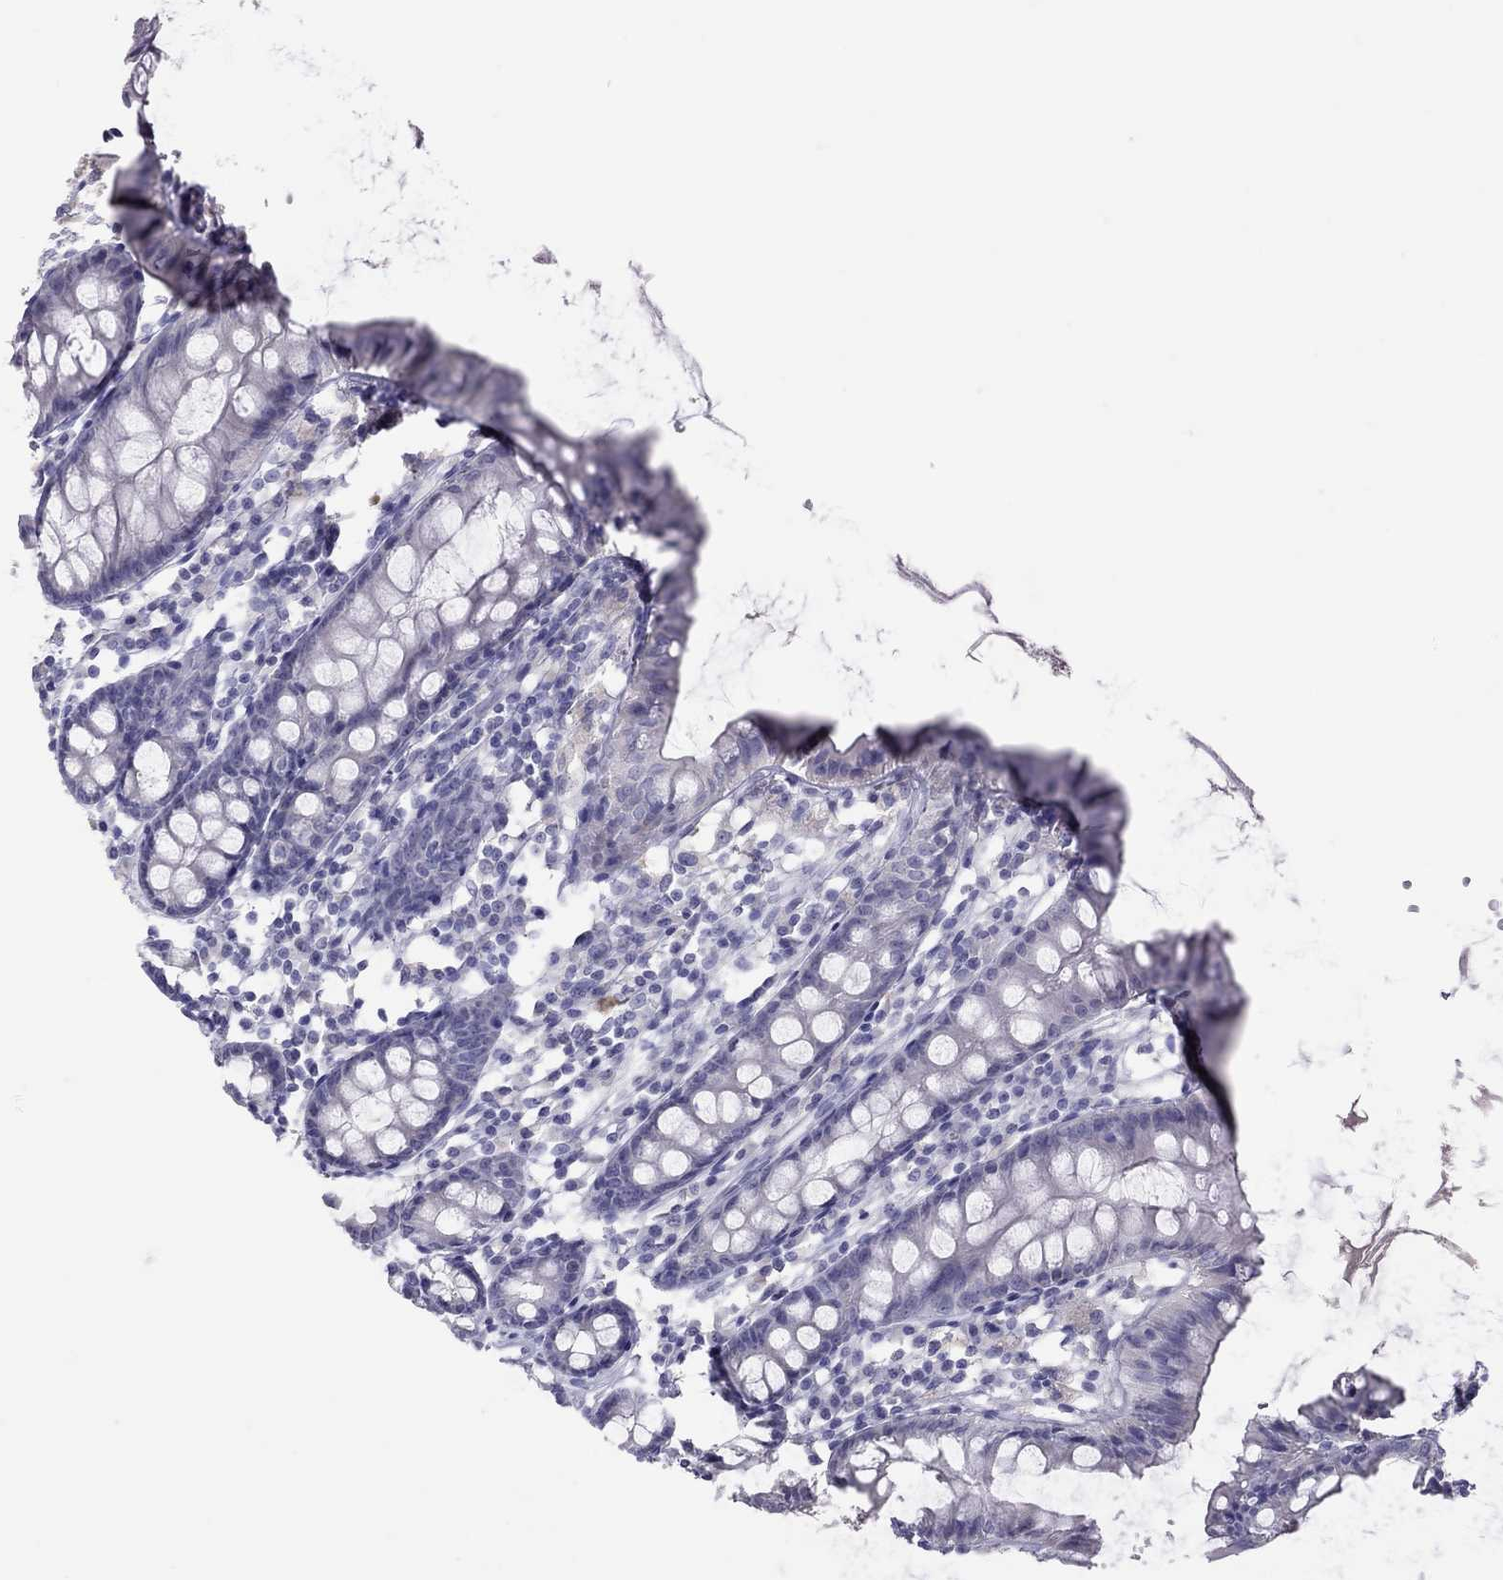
{"staining": {"intensity": "negative", "quantity": "none", "location": "none"}, "tissue": "colon", "cell_type": "Endothelial cells", "image_type": "normal", "snomed": [{"axis": "morphology", "description": "Normal tissue, NOS"}, {"axis": "topography", "description": "Colon"}], "caption": "The micrograph shows no significant expression in endothelial cells of colon.", "gene": "MUC16", "patient": {"sex": "female", "age": 84}}